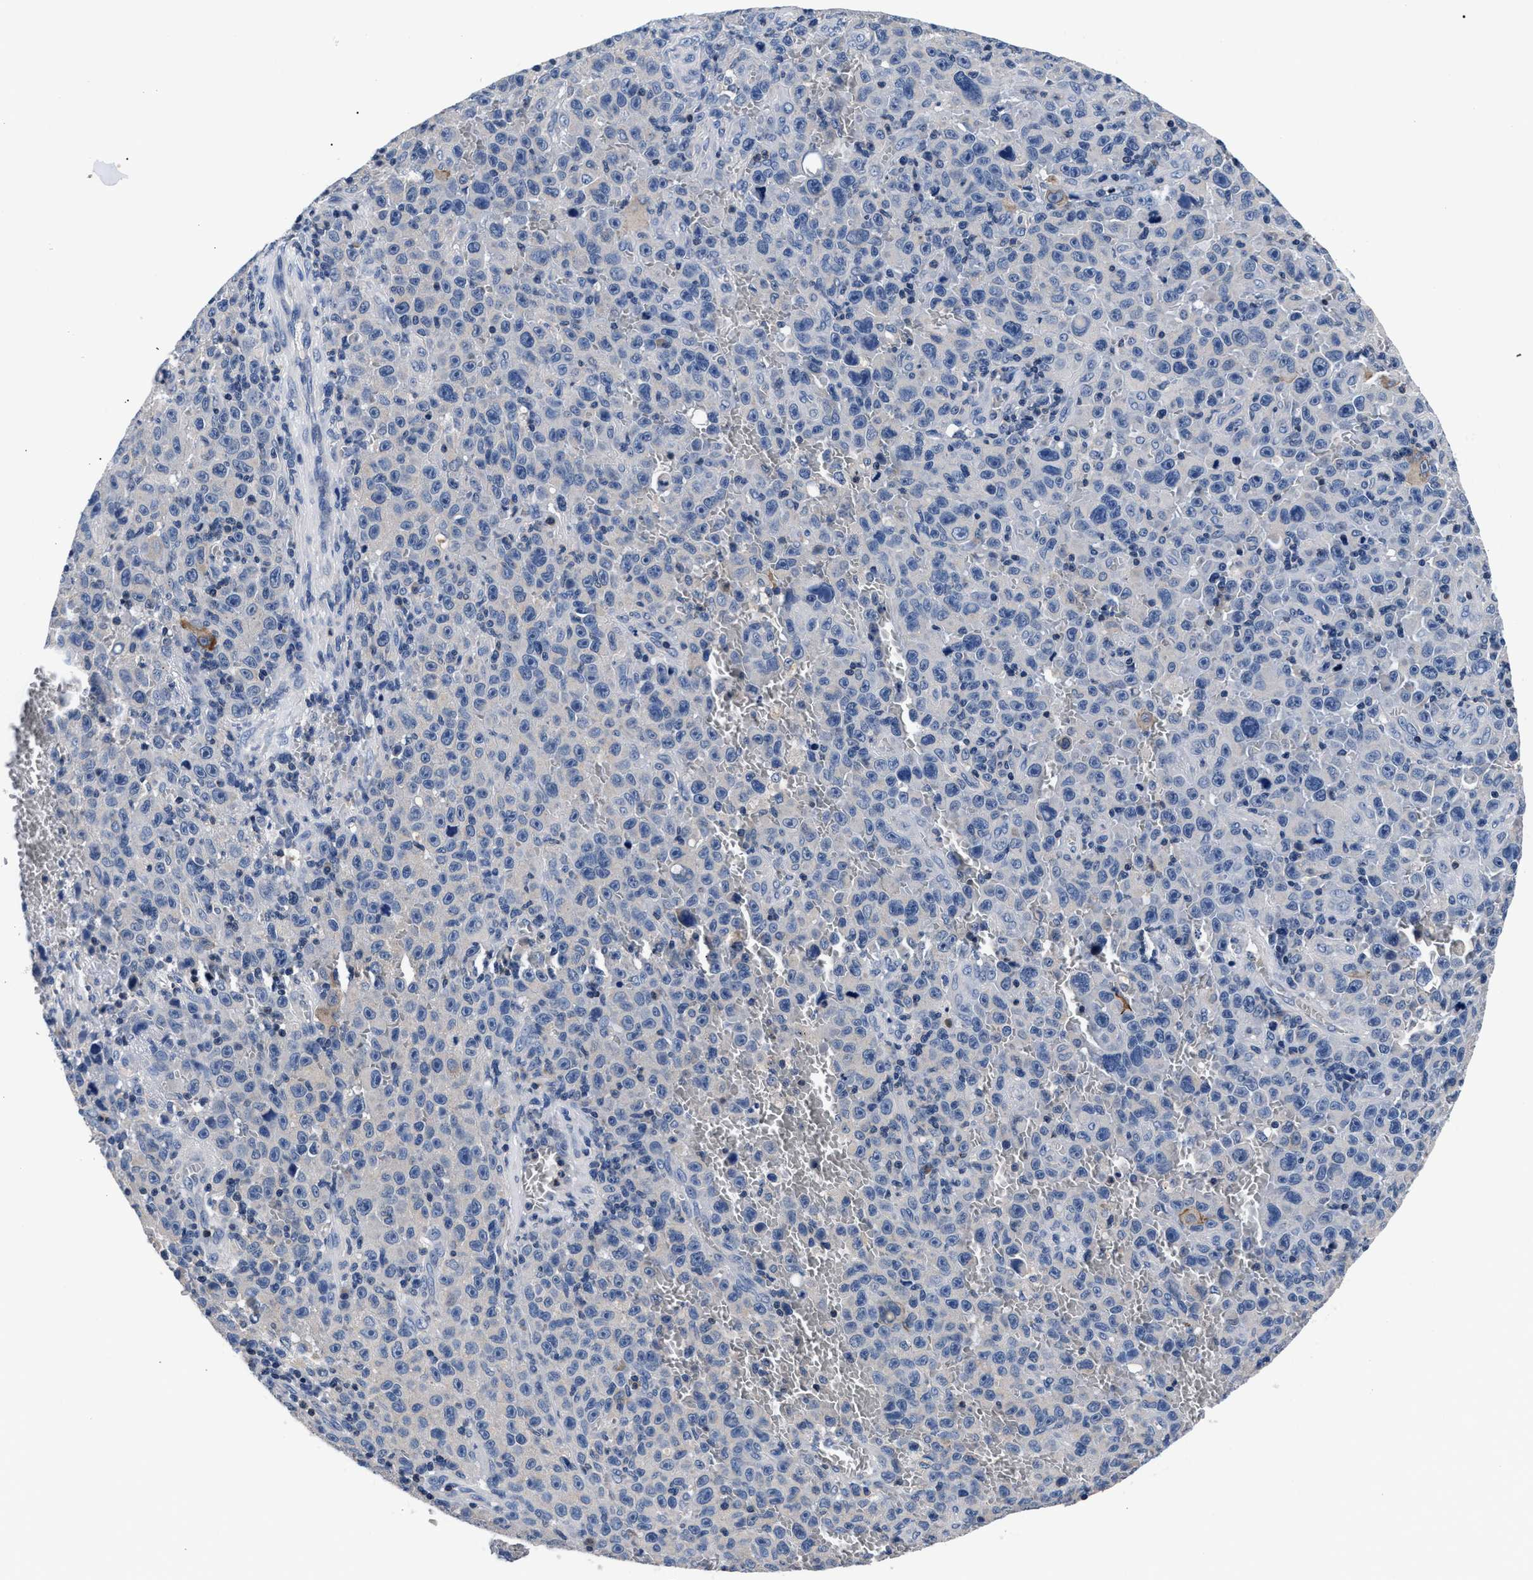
{"staining": {"intensity": "negative", "quantity": "none", "location": "none"}, "tissue": "melanoma", "cell_type": "Tumor cells", "image_type": "cancer", "snomed": [{"axis": "morphology", "description": "Malignant melanoma, NOS"}, {"axis": "topography", "description": "Skin"}], "caption": "An immunohistochemistry photomicrograph of melanoma is shown. There is no staining in tumor cells of melanoma.", "gene": "PHF24", "patient": {"sex": "female", "age": 82}}